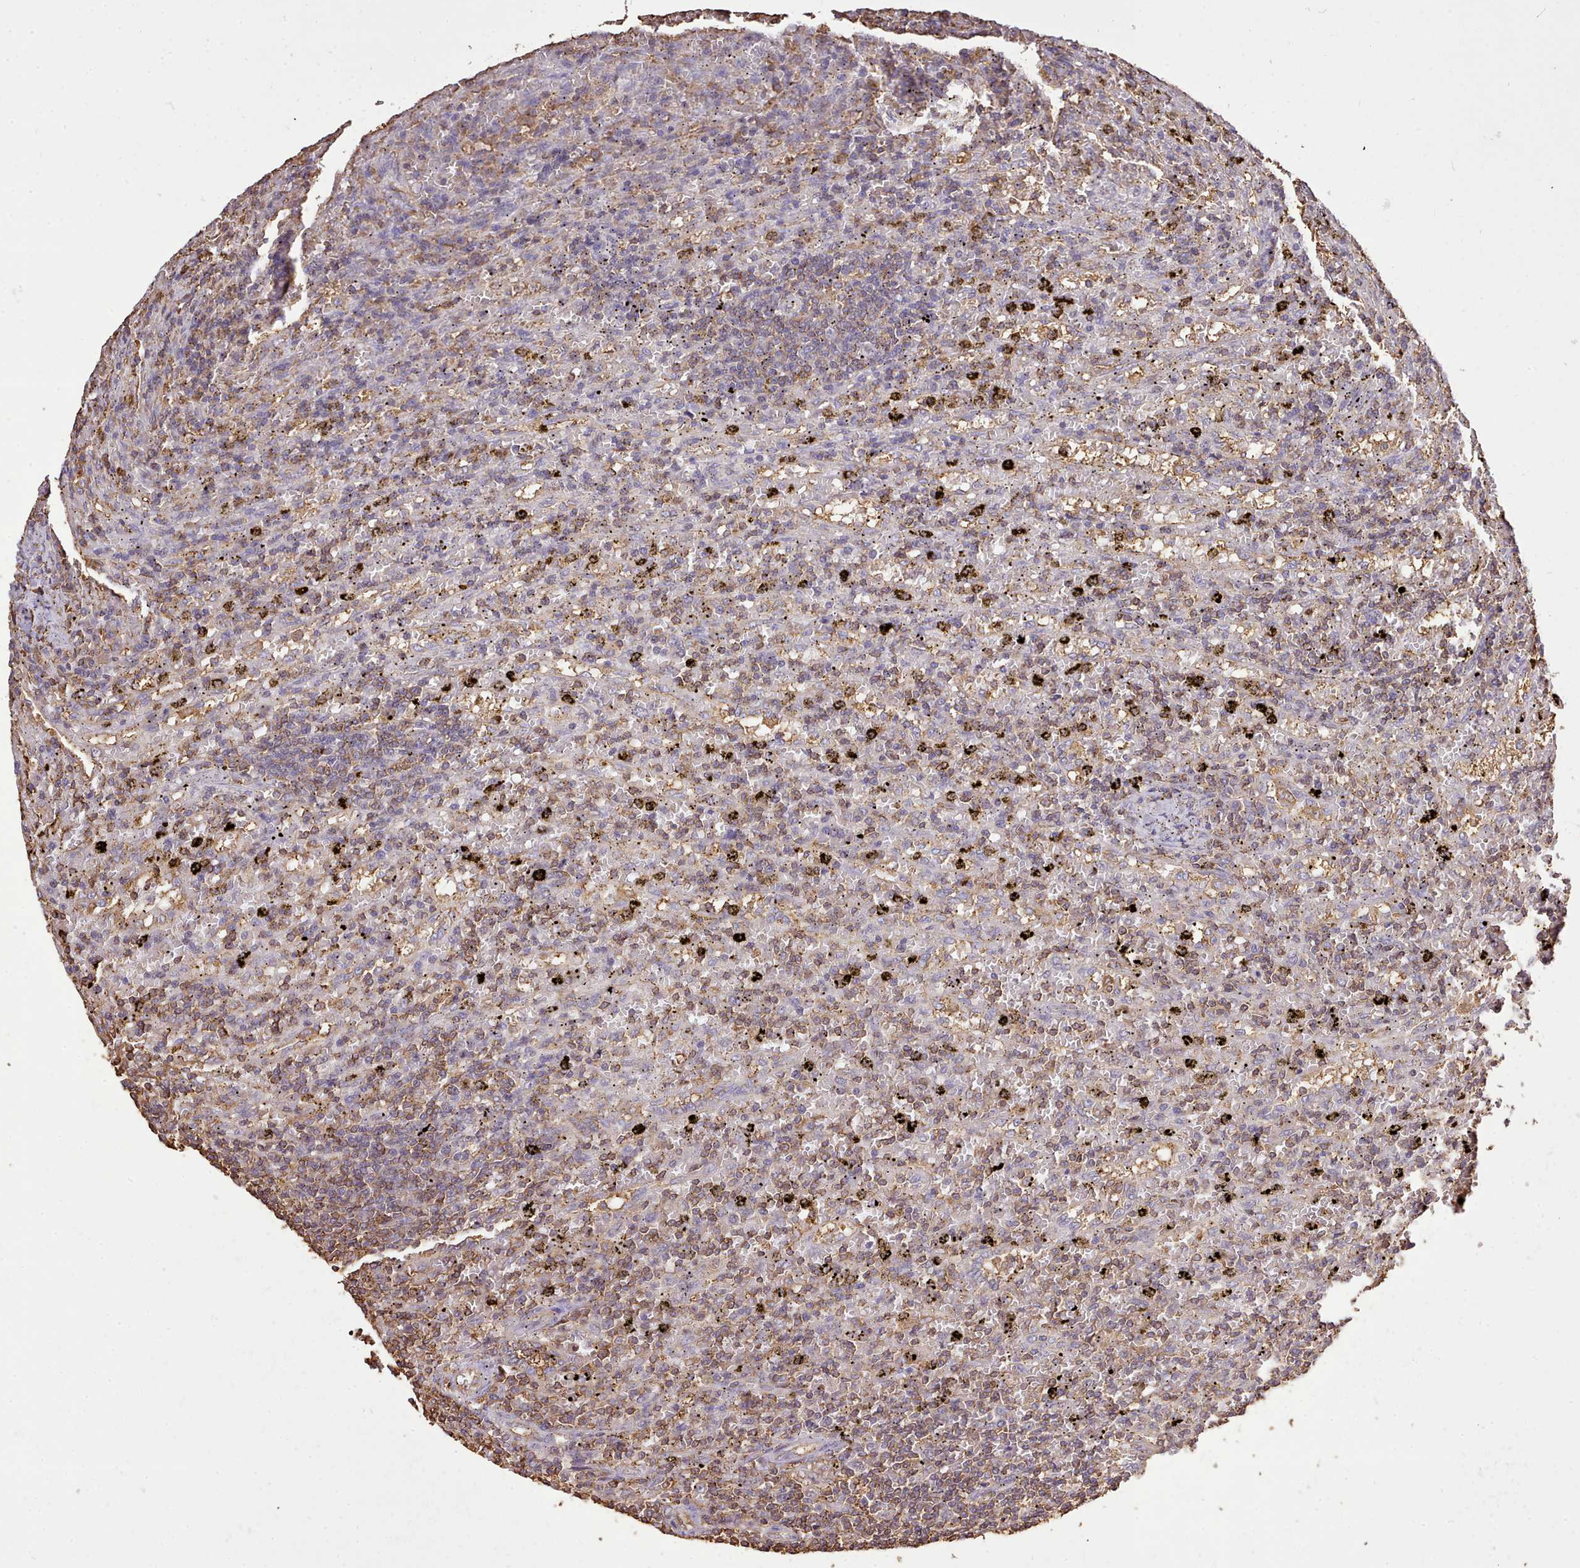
{"staining": {"intensity": "moderate", "quantity": "25%-75%", "location": "cytoplasmic/membranous"}, "tissue": "lymphoma", "cell_type": "Tumor cells", "image_type": "cancer", "snomed": [{"axis": "morphology", "description": "Malignant lymphoma, non-Hodgkin's type, Low grade"}, {"axis": "topography", "description": "Spleen"}], "caption": "Human lymphoma stained with a brown dye shows moderate cytoplasmic/membranous positive positivity in about 25%-75% of tumor cells.", "gene": "CAPZA1", "patient": {"sex": "male", "age": 76}}